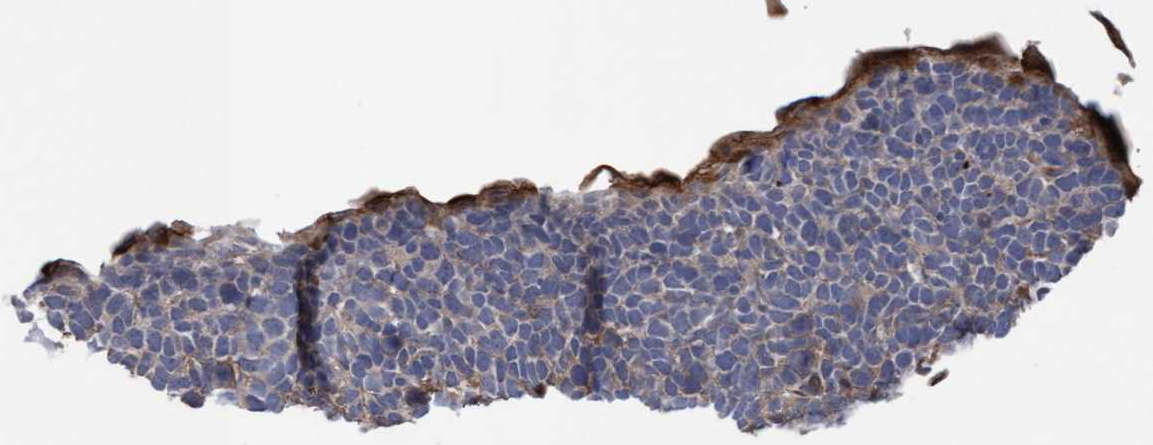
{"staining": {"intensity": "negative", "quantity": "none", "location": "none"}, "tissue": "urothelial cancer", "cell_type": "Tumor cells", "image_type": "cancer", "snomed": [{"axis": "morphology", "description": "Urothelial carcinoma, High grade"}, {"axis": "topography", "description": "Urinary bladder"}], "caption": "A photomicrograph of urothelial cancer stained for a protein exhibits no brown staining in tumor cells.", "gene": "COBL", "patient": {"sex": "female", "age": 82}}